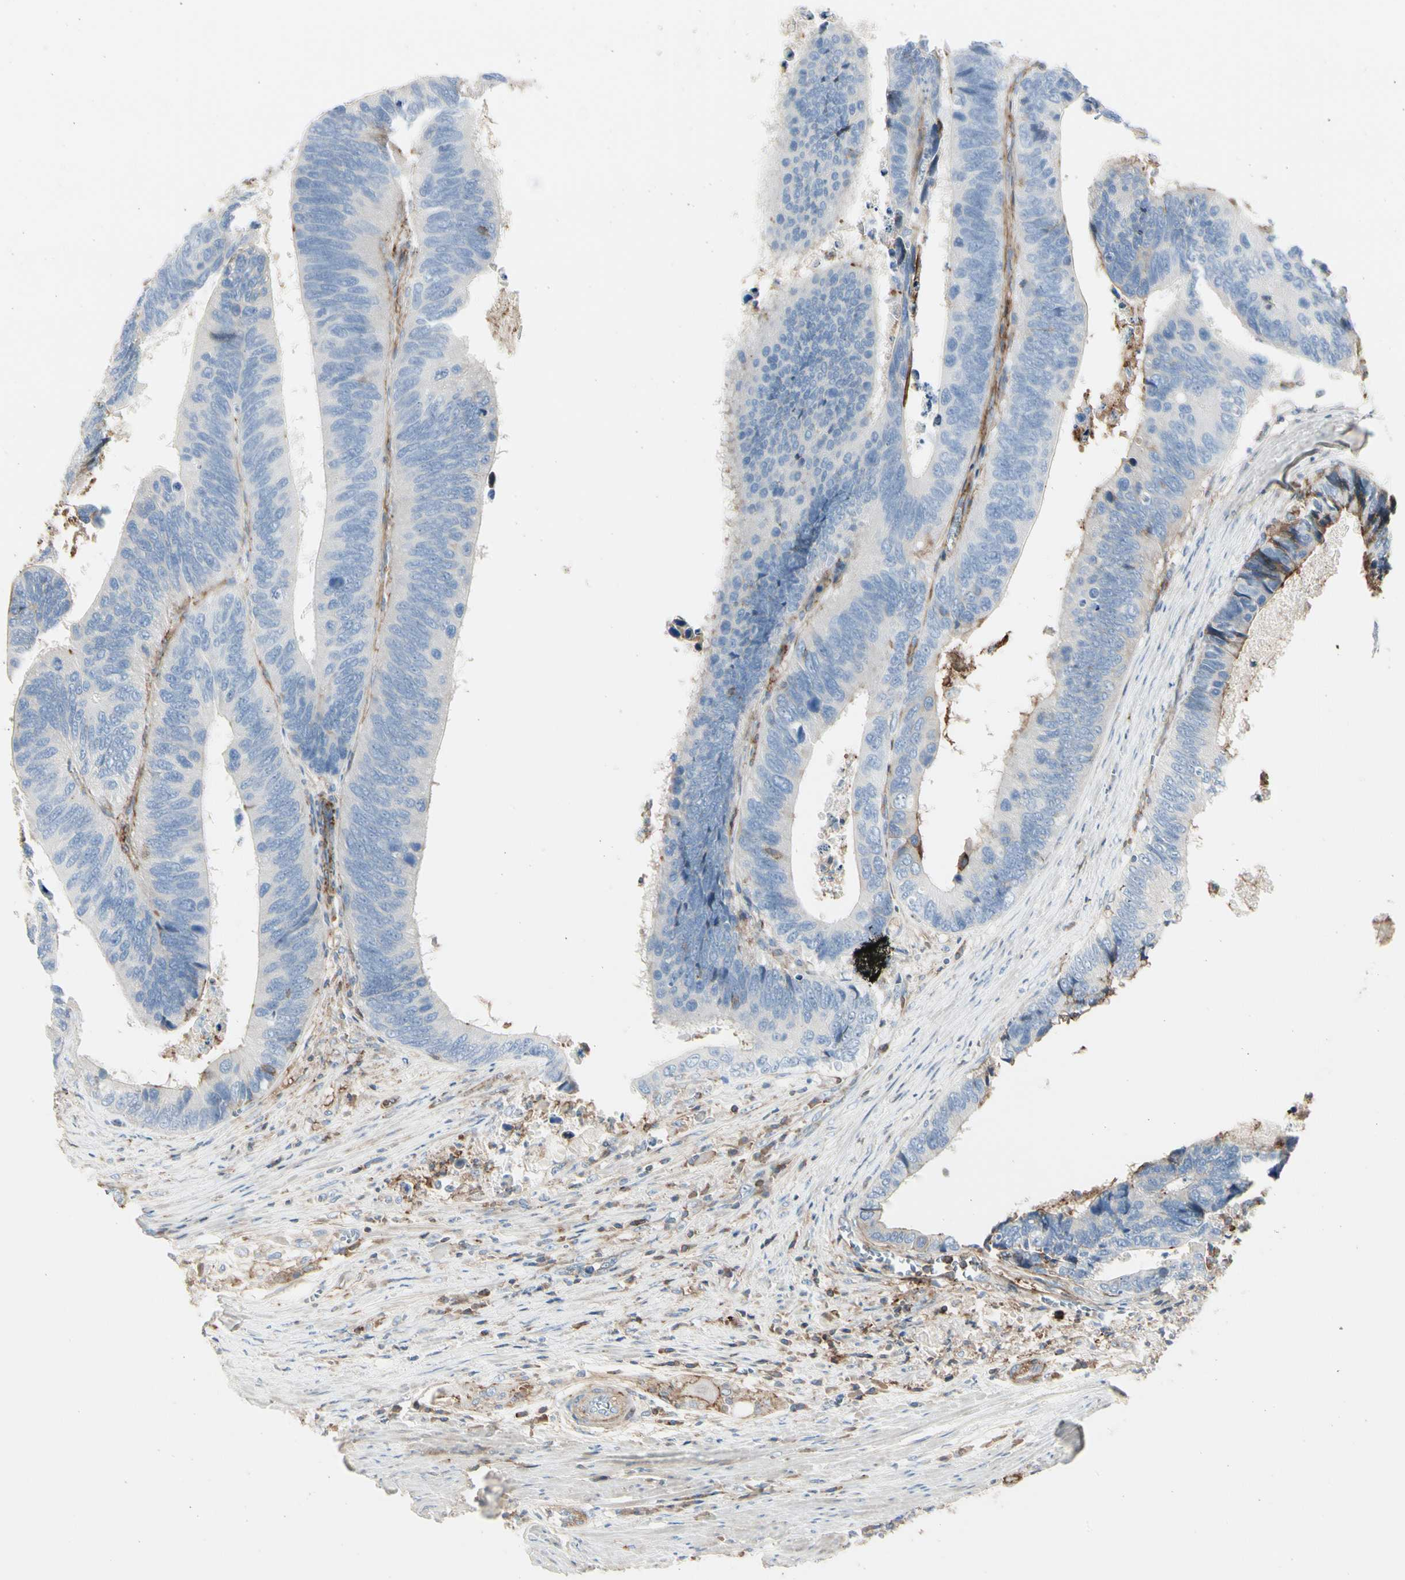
{"staining": {"intensity": "negative", "quantity": "none", "location": "none"}, "tissue": "colorectal cancer", "cell_type": "Tumor cells", "image_type": "cancer", "snomed": [{"axis": "morphology", "description": "Adenocarcinoma, NOS"}, {"axis": "topography", "description": "Colon"}], "caption": "Human colorectal cancer (adenocarcinoma) stained for a protein using immunohistochemistry exhibits no staining in tumor cells.", "gene": "CLEC2B", "patient": {"sex": "male", "age": 72}}